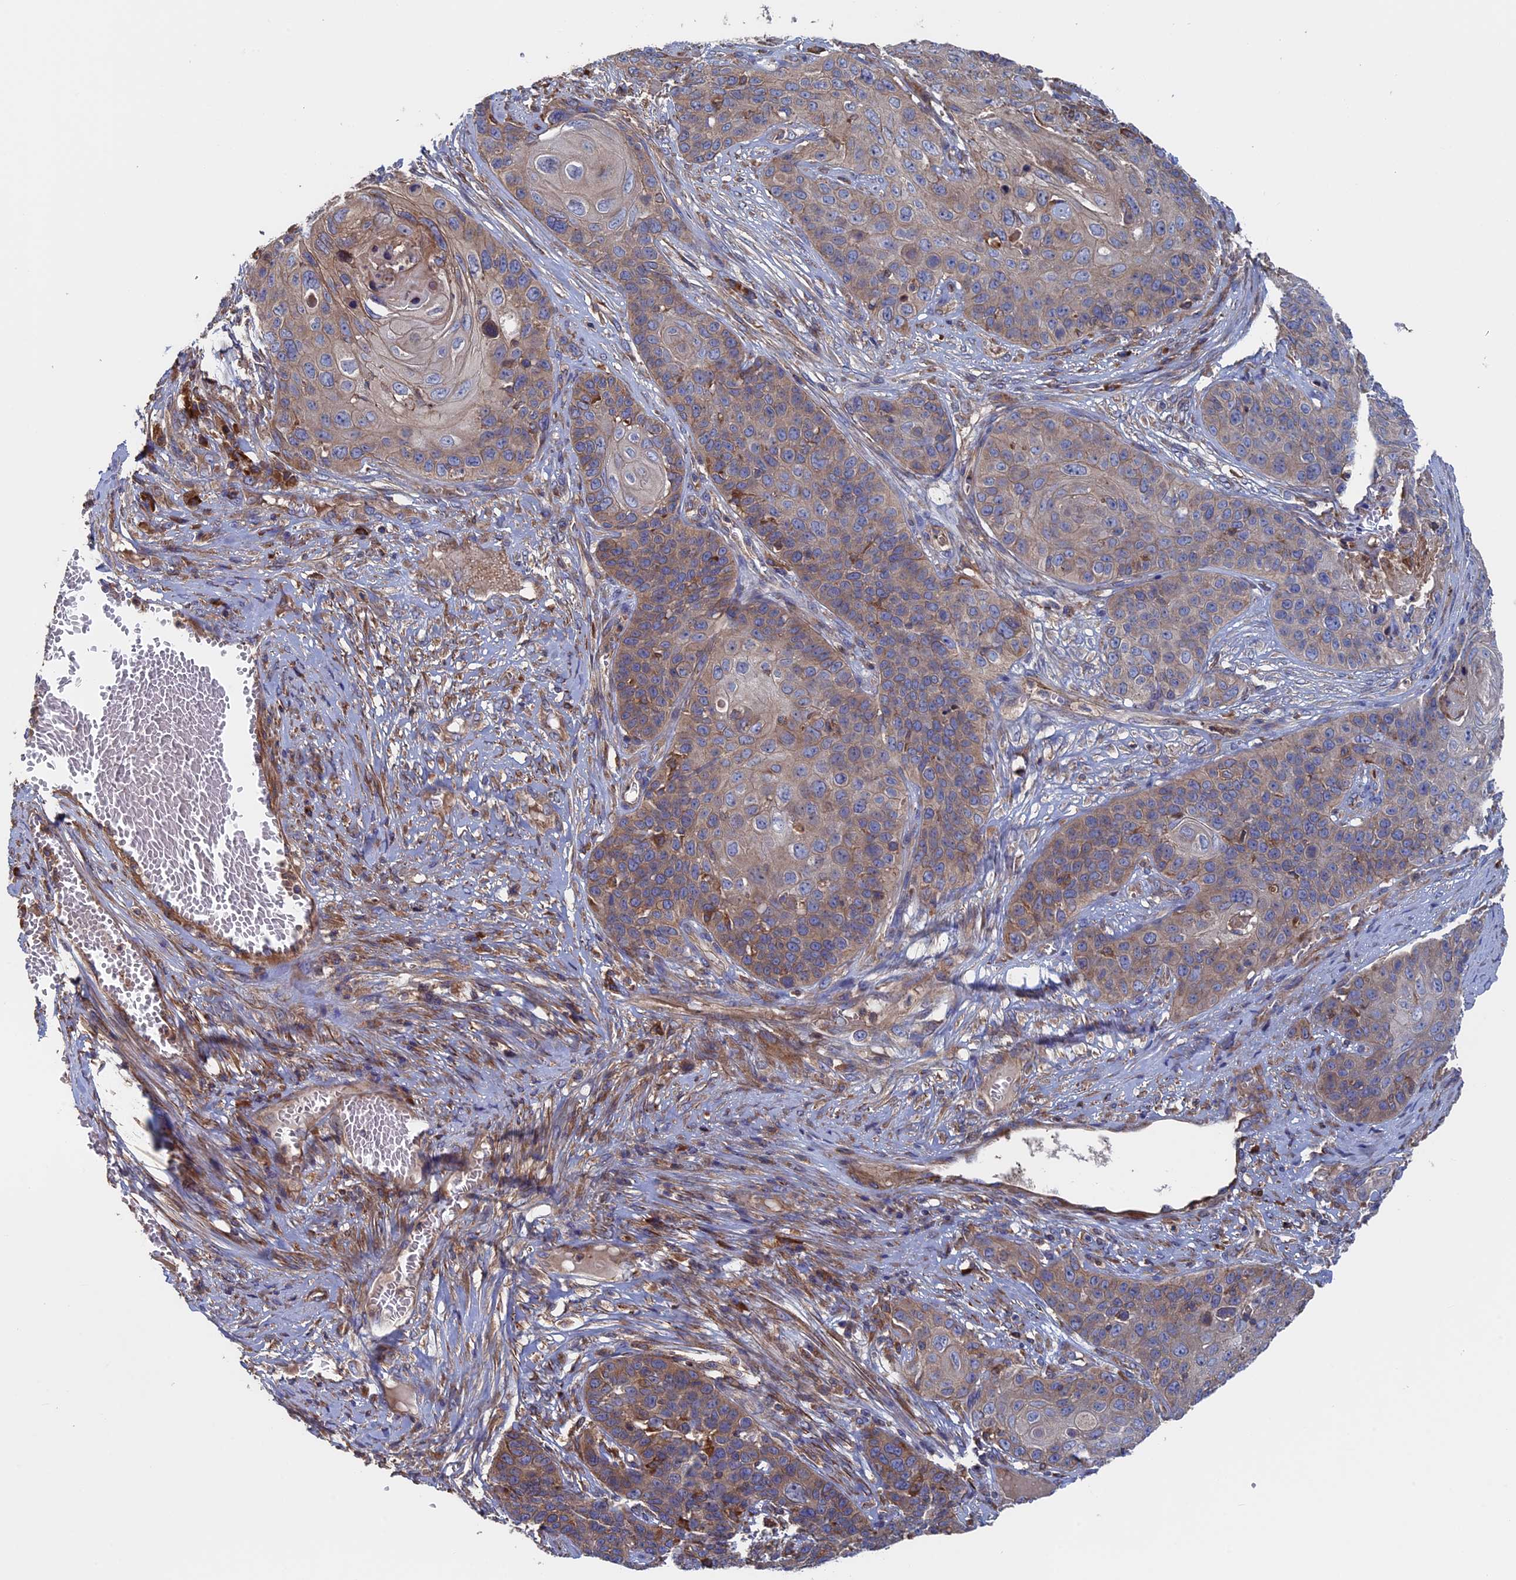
{"staining": {"intensity": "weak", "quantity": ">75%", "location": "cytoplasmic/membranous"}, "tissue": "skin cancer", "cell_type": "Tumor cells", "image_type": "cancer", "snomed": [{"axis": "morphology", "description": "Squamous cell carcinoma, NOS"}, {"axis": "topography", "description": "Skin"}], "caption": "Squamous cell carcinoma (skin) was stained to show a protein in brown. There is low levels of weak cytoplasmic/membranous staining in approximately >75% of tumor cells.", "gene": "DNAJC3", "patient": {"sex": "male", "age": 55}}